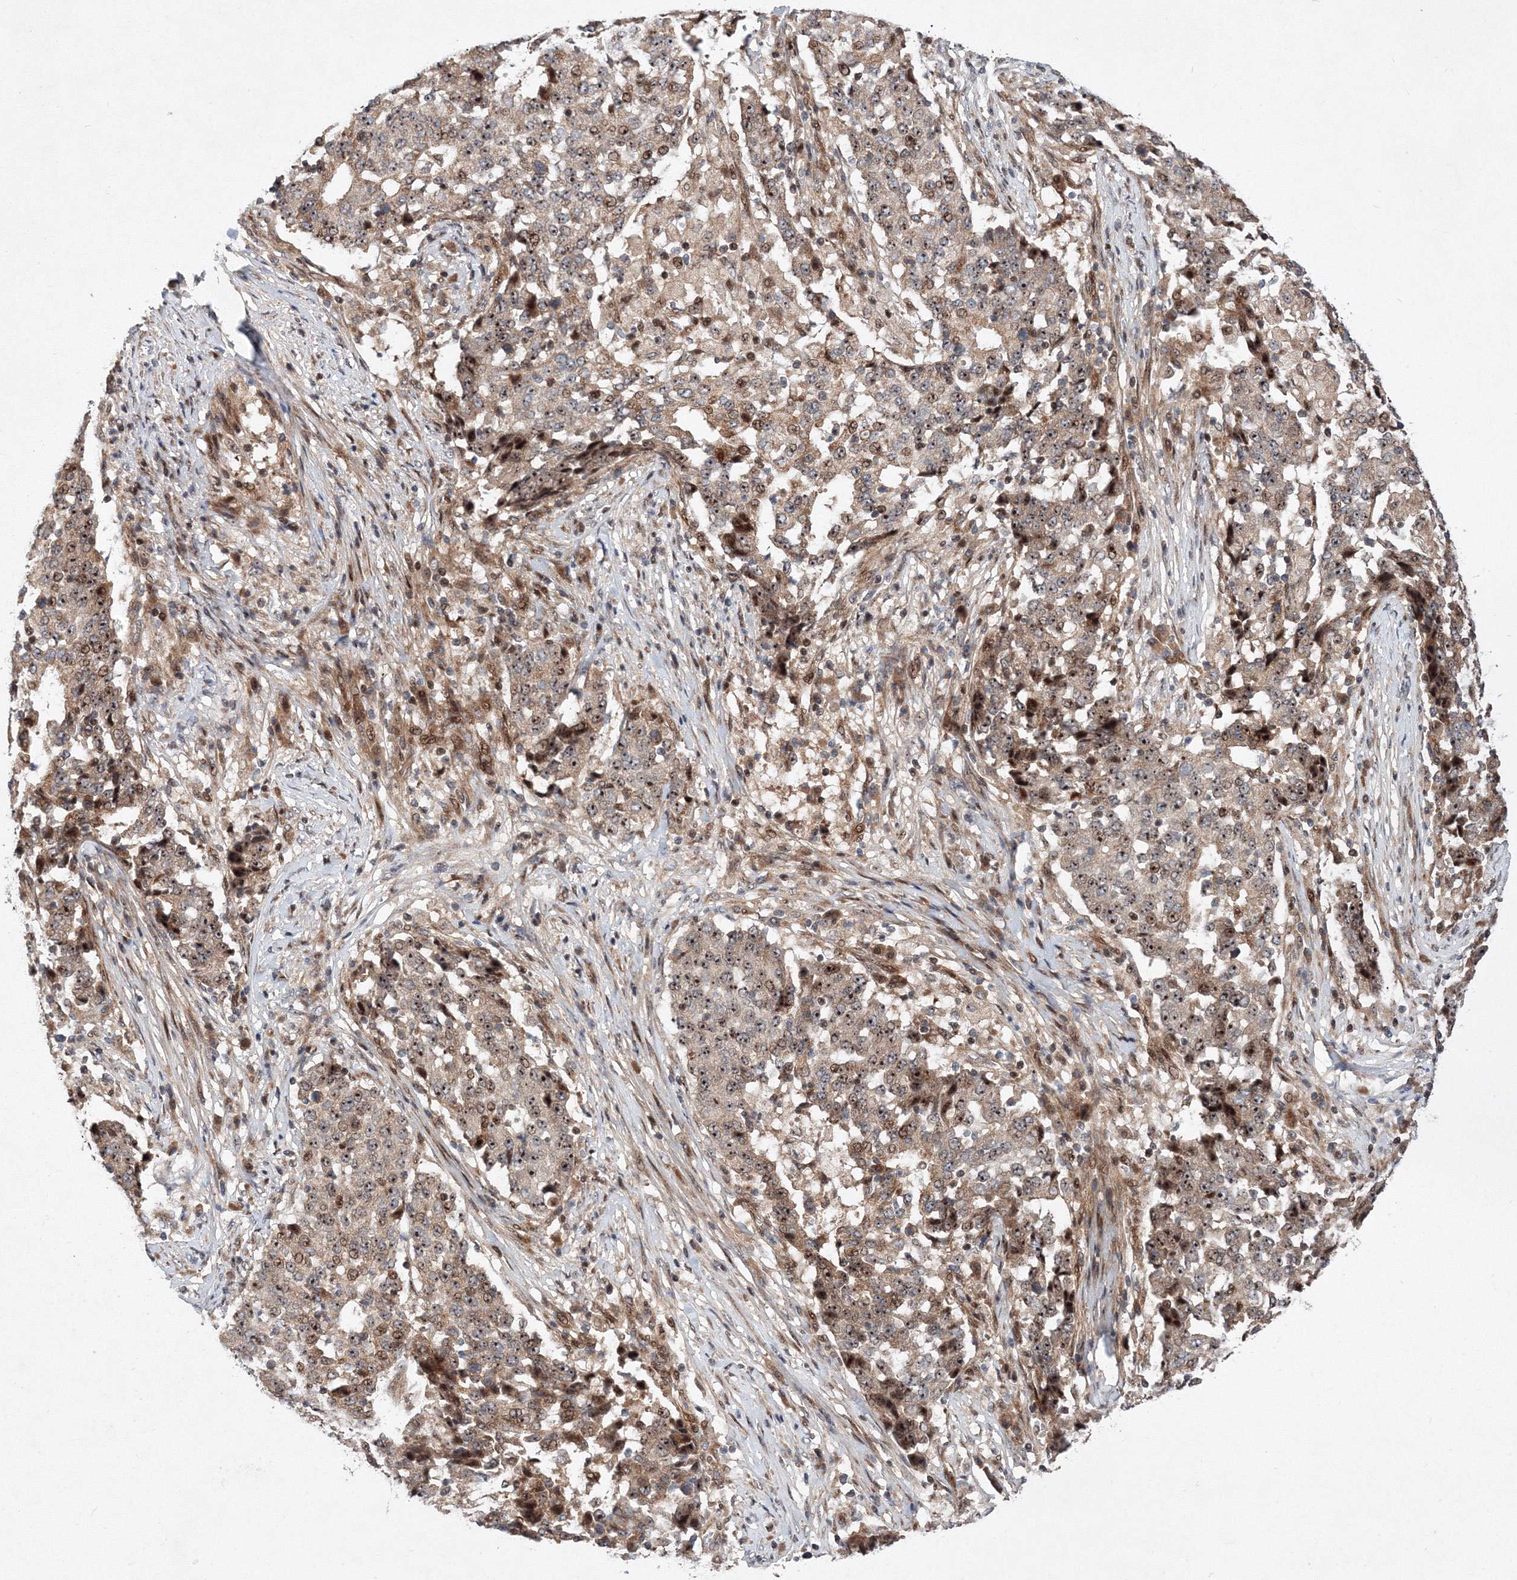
{"staining": {"intensity": "moderate", "quantity": ">75%", "location": "cytoplasmic/membranous,nuclear"}, "tissue": "stomach cancer", "cell_type": "Tumor cells", "image_type": "cancer", "snomed": [{"axis": "morphology", "description": "Adenocarcinoma, NOS"}, {"axis": "topography", "description": "Stomach"}], "caption": "Immunohistochemistry photomicrograph of stomach cancer stained for a protein (brown), which demonstrates medium levels of moderate cytoplasmic/membranous and nuclear expression in approximately >75% of tumor cells.", "gene": "ANKAR", "patient": {"sex": "male", "age": 59}}